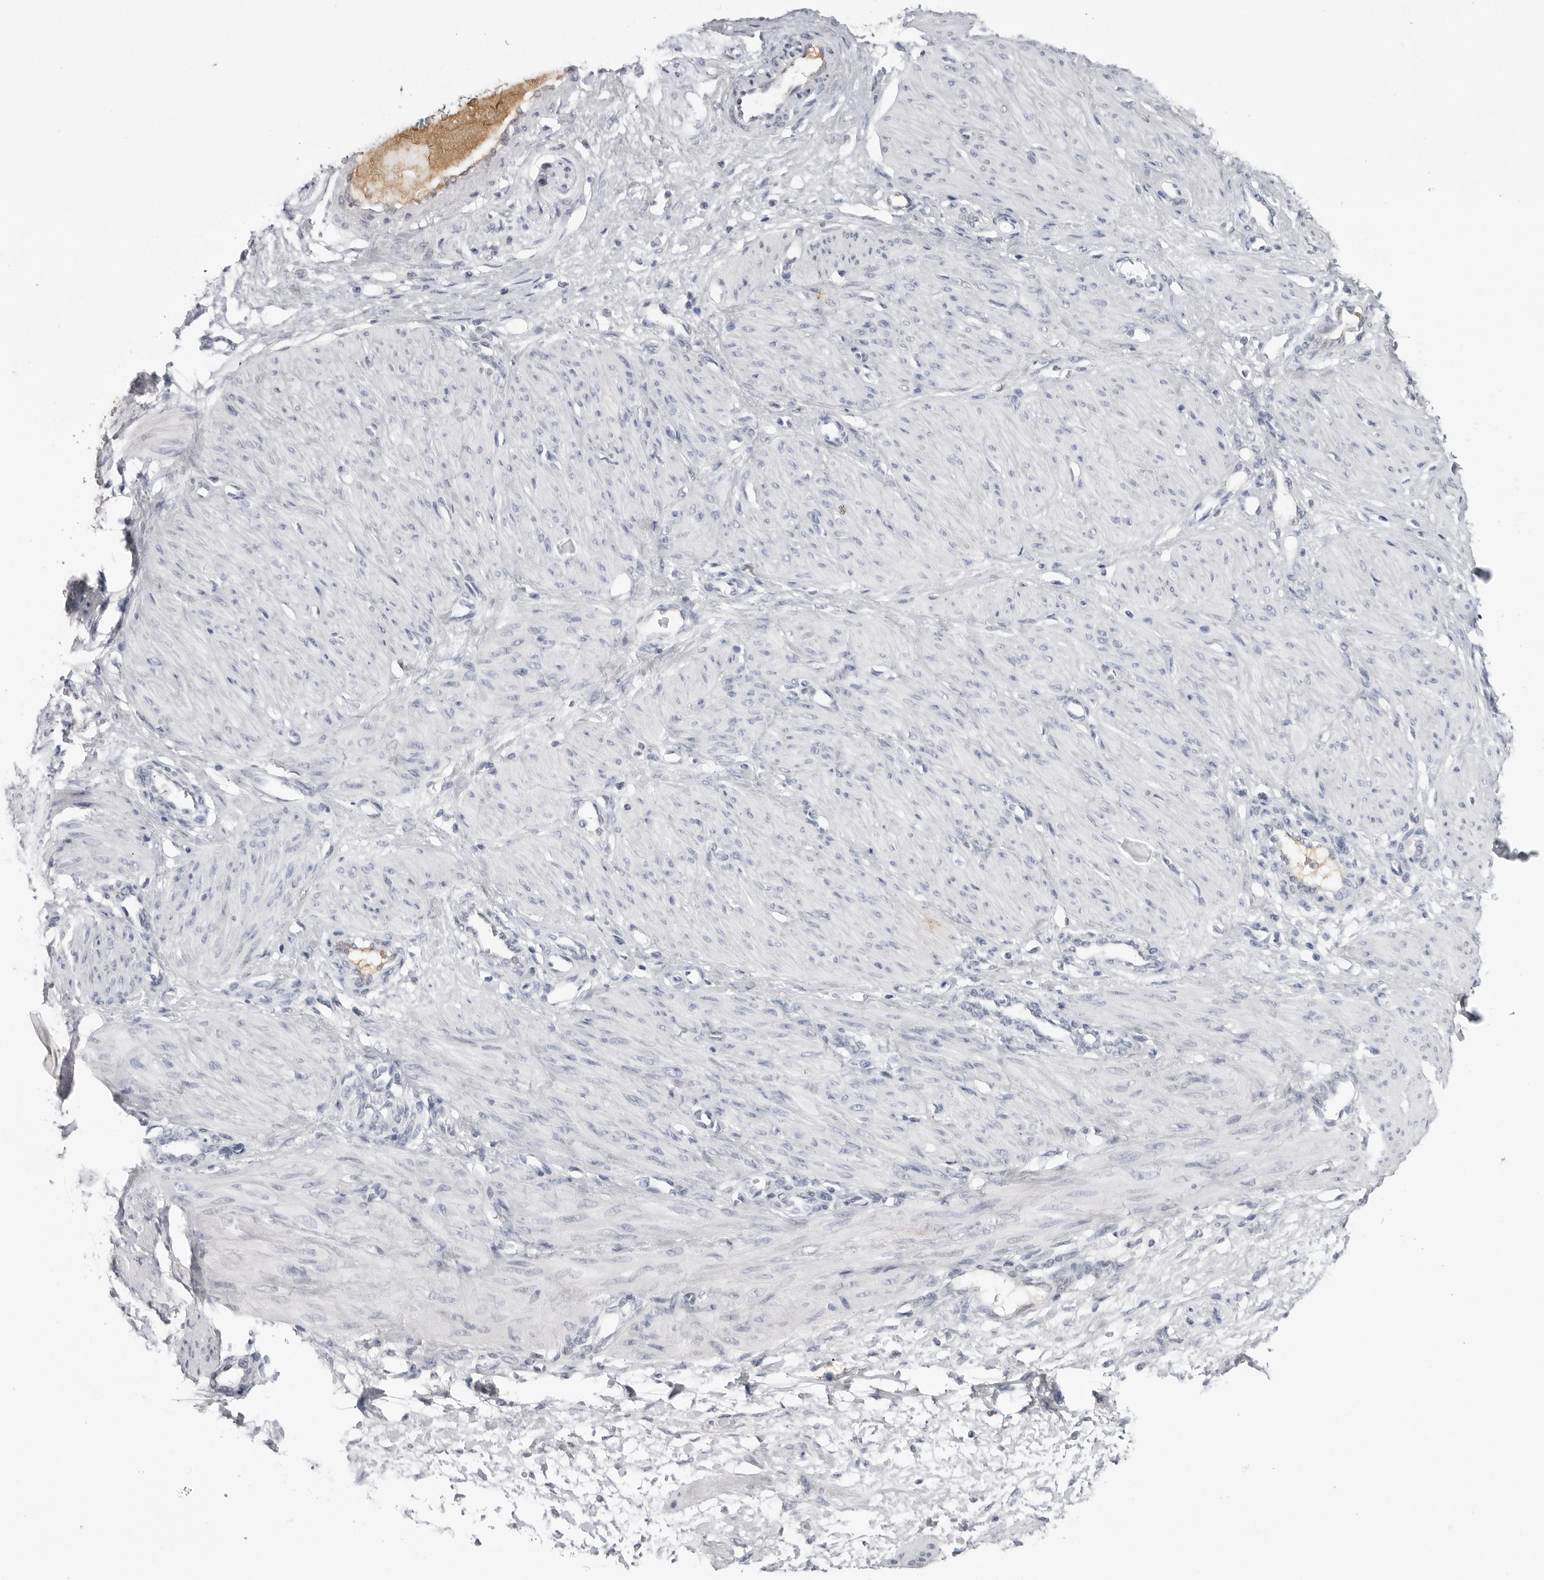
{"staining": {"intensity": "weak", "quantity": "25%-75%", "location": "cytoplasmic/membranous"}, "tissue": "smooth muscle", "cell_type": "Smooth muscle cells", "image_type": "normal", "snomed": [{"axis": "morphology", "description": "Normal tissue, NOS"}, {"axis": "topography", "description": "Endometrium"}], "caption": "Protein expression analysis of normal human smooth muscle reveals weak cytoplasmic/membranous positivity in approximately 25%-75% of smooth muscle cells. (DAB IHC with brightfield microscopy, high magnification).", "gene": "SERPINF2", "patient": {"sex": "female", "age": 33}}